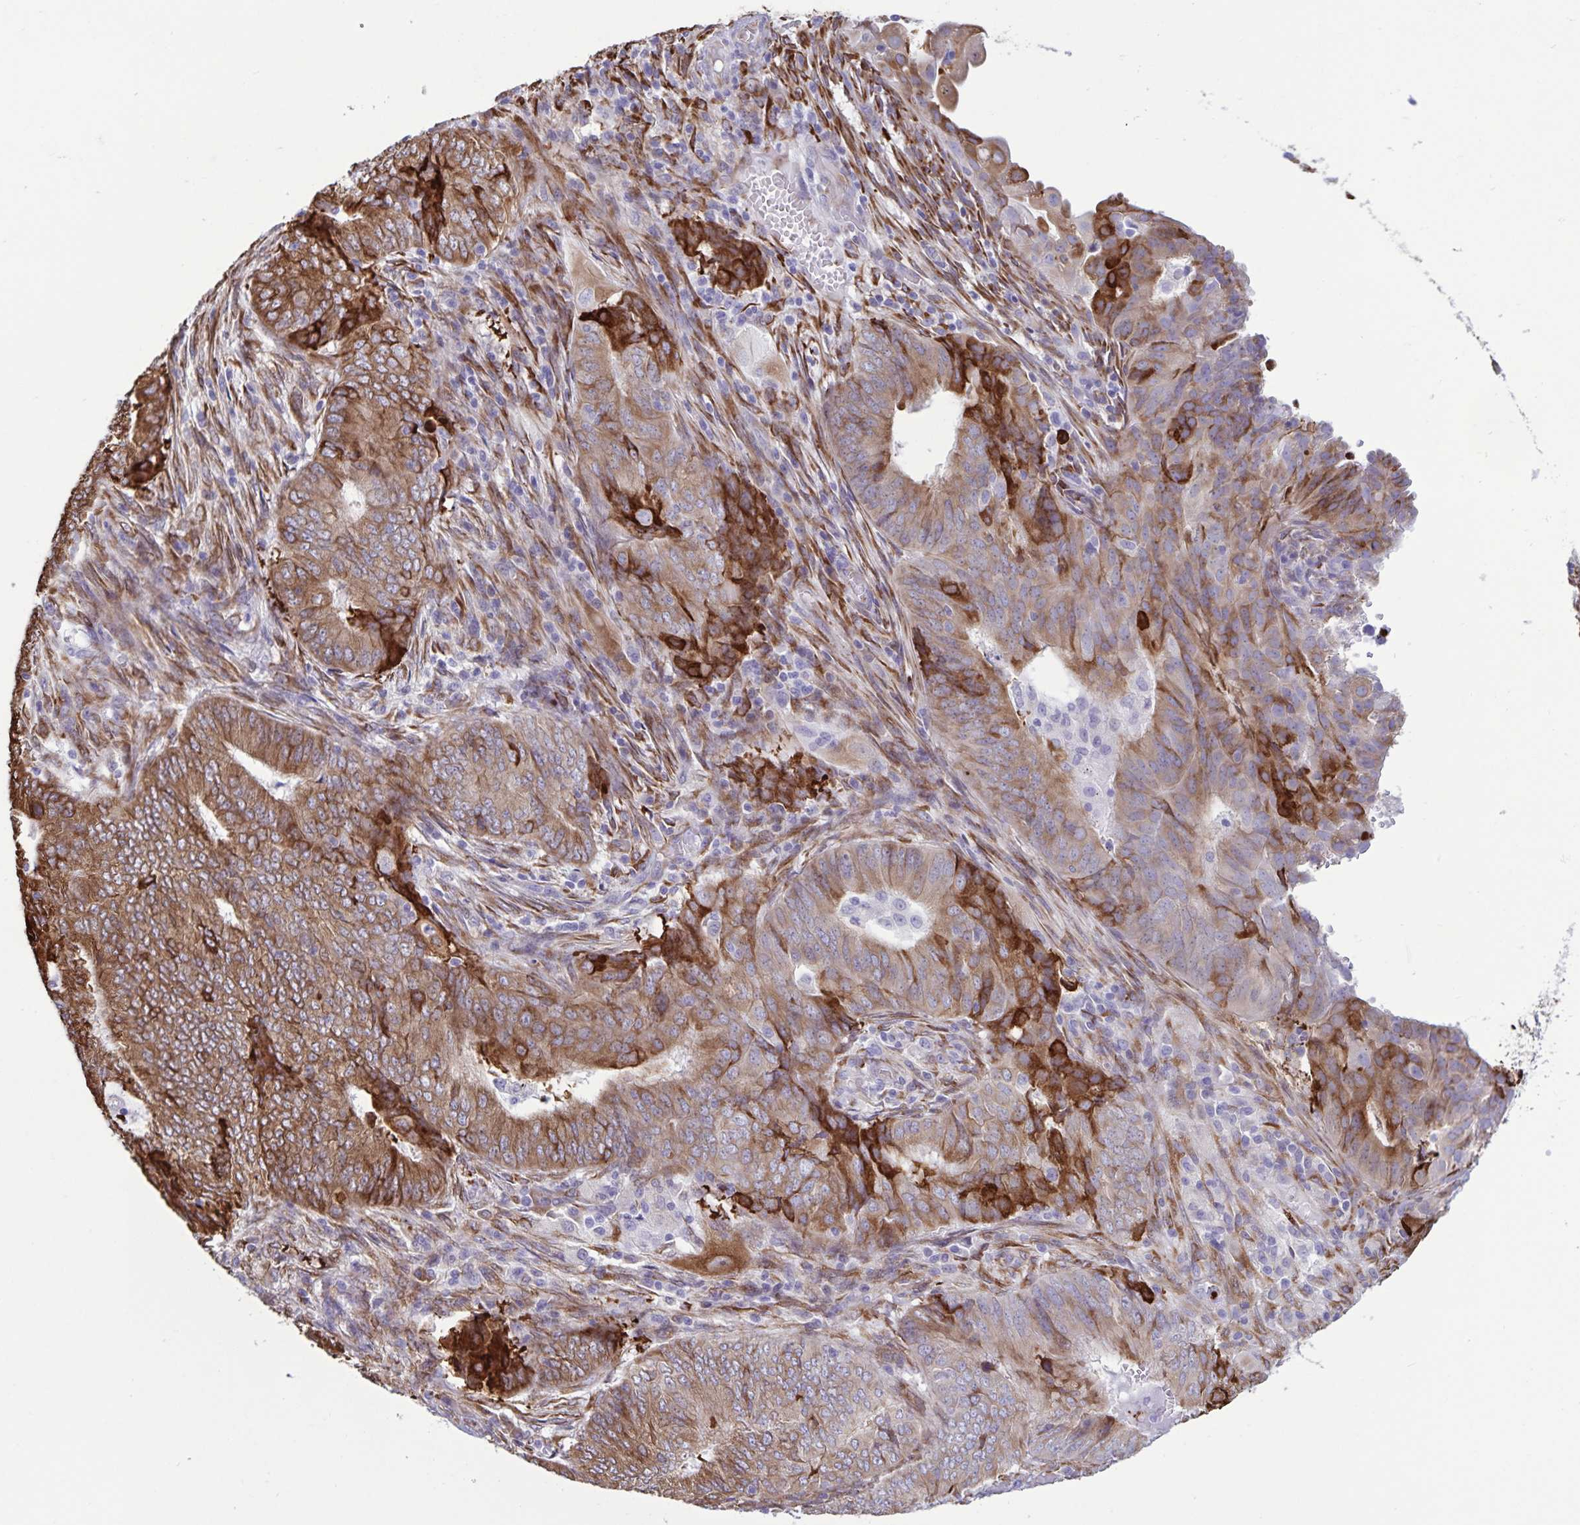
{"staining": {"intensity": "moderate", "quantity": ">75%", "location": "cytoplasmic/membranous"}, "tissue": "endometrial cancer", "cell_type": "Tumor cells", "image_type": "cancer", "snomed": [{"axis": "morphology", "description": "Adenocarcinoma, NOS"}, {"axis": "topography", "description": "Endometrium"}], "caption": "Brown immunohistochemical staining in human adenocarcinoma (endometrial) reveals moderate cytoplasmic/membranous positivity in about >75% of tumor cells. Using DAB (brown) and hematoxylin (blue) stains, captured at high magnification using brightfield microscopy.", "gene": "RCN1", "patient": {"sex": "female", "age": 62}}